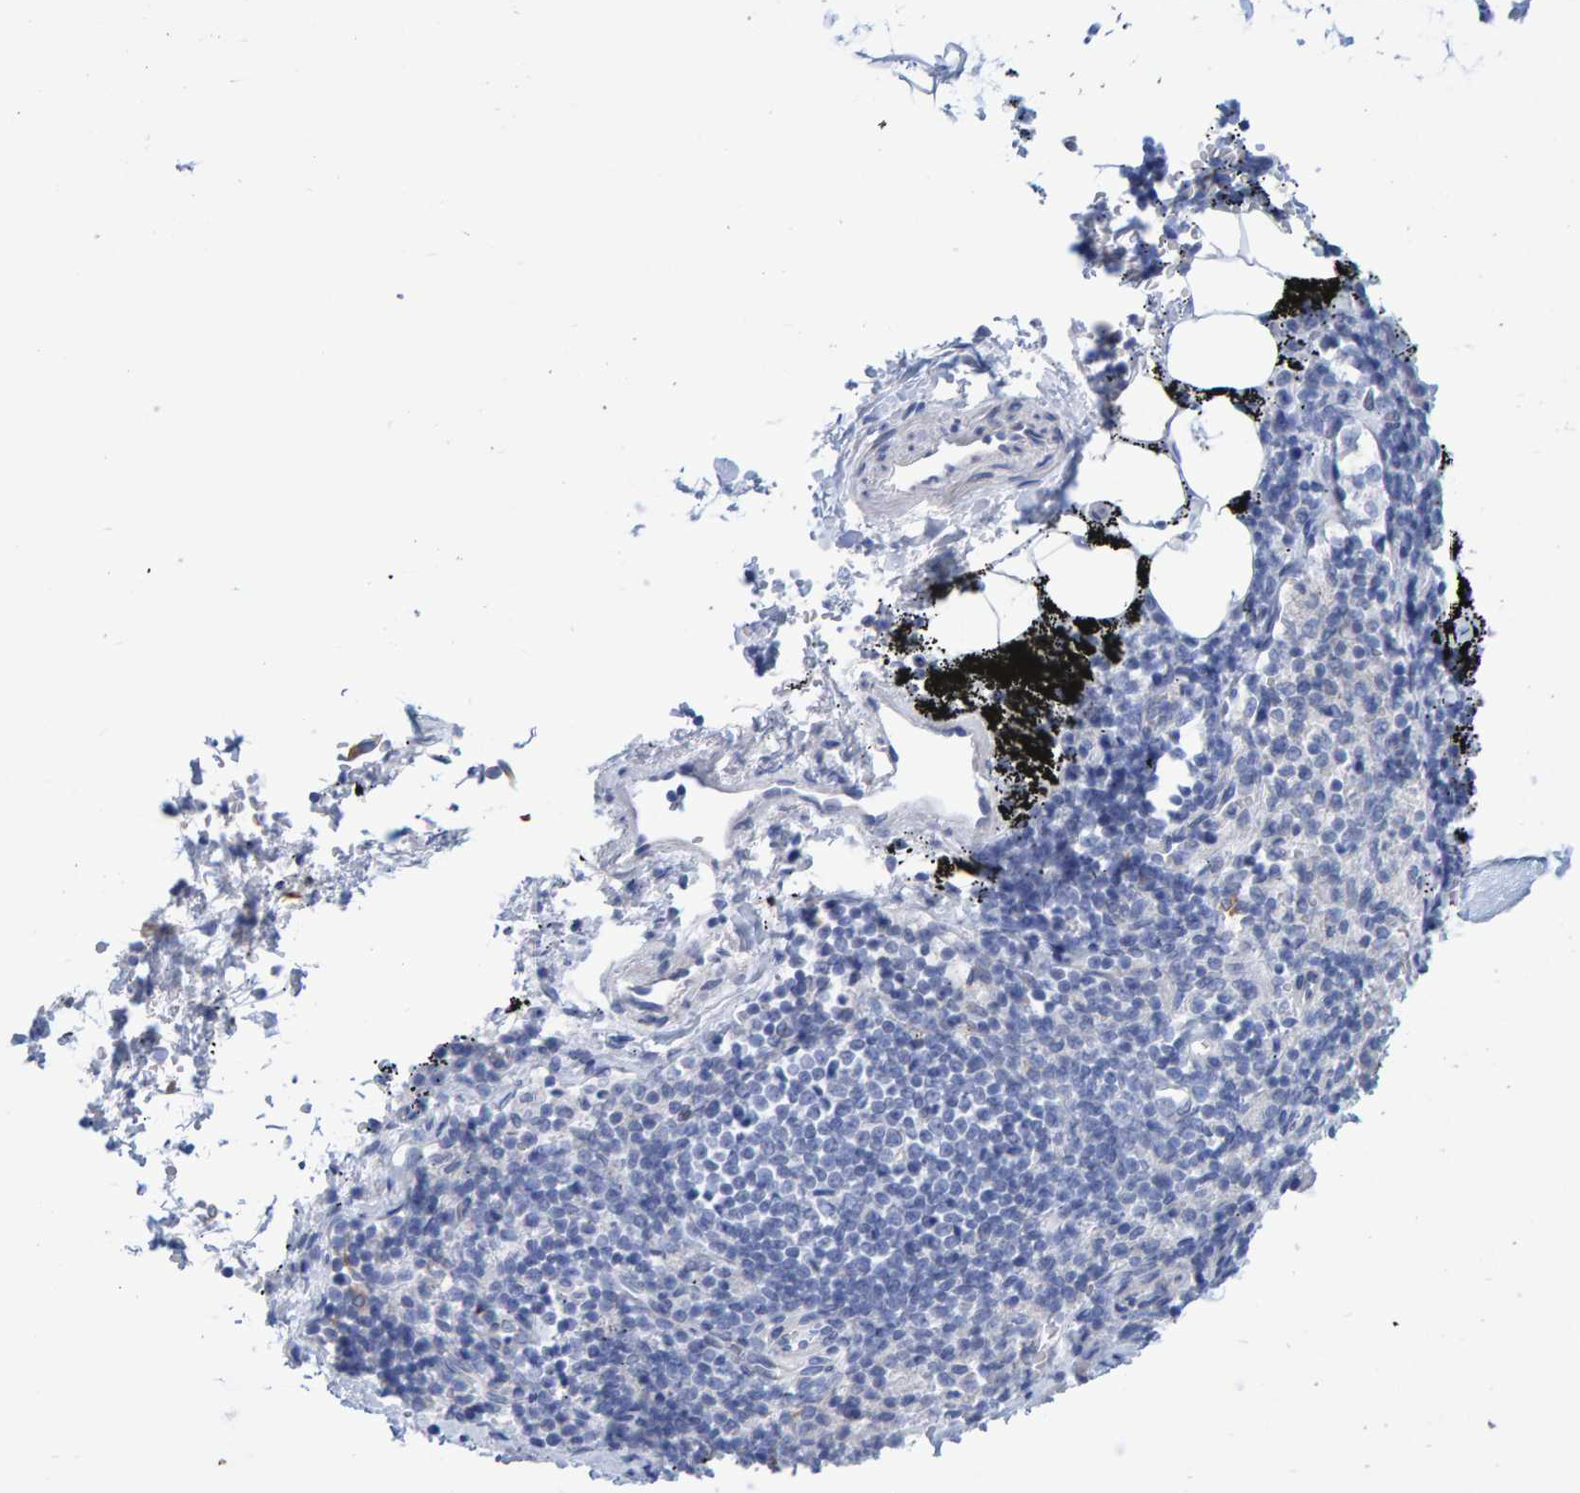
{"staining": {"intensity": "negative", "quantity": "none", "location": "none"}, "tissue": "soft tissue", "cell_type": "Fibroblasts", "image_type": "normal", "snomed": [{"axis": "morphology", "description": "Normal tissue, NOS"}, {"axis": "topography", "description": "Cartilage tissue"}, {"axis": "topography", "description": "Lung"}], "caption": "Immunohistochemistry photomicrograph of benign human soft tissue stained for a protein (brown), which reveals no positivity in fibroblasts.", "gene": "JAKMIP3", "patient": {"sex": "female", "age": 77}}